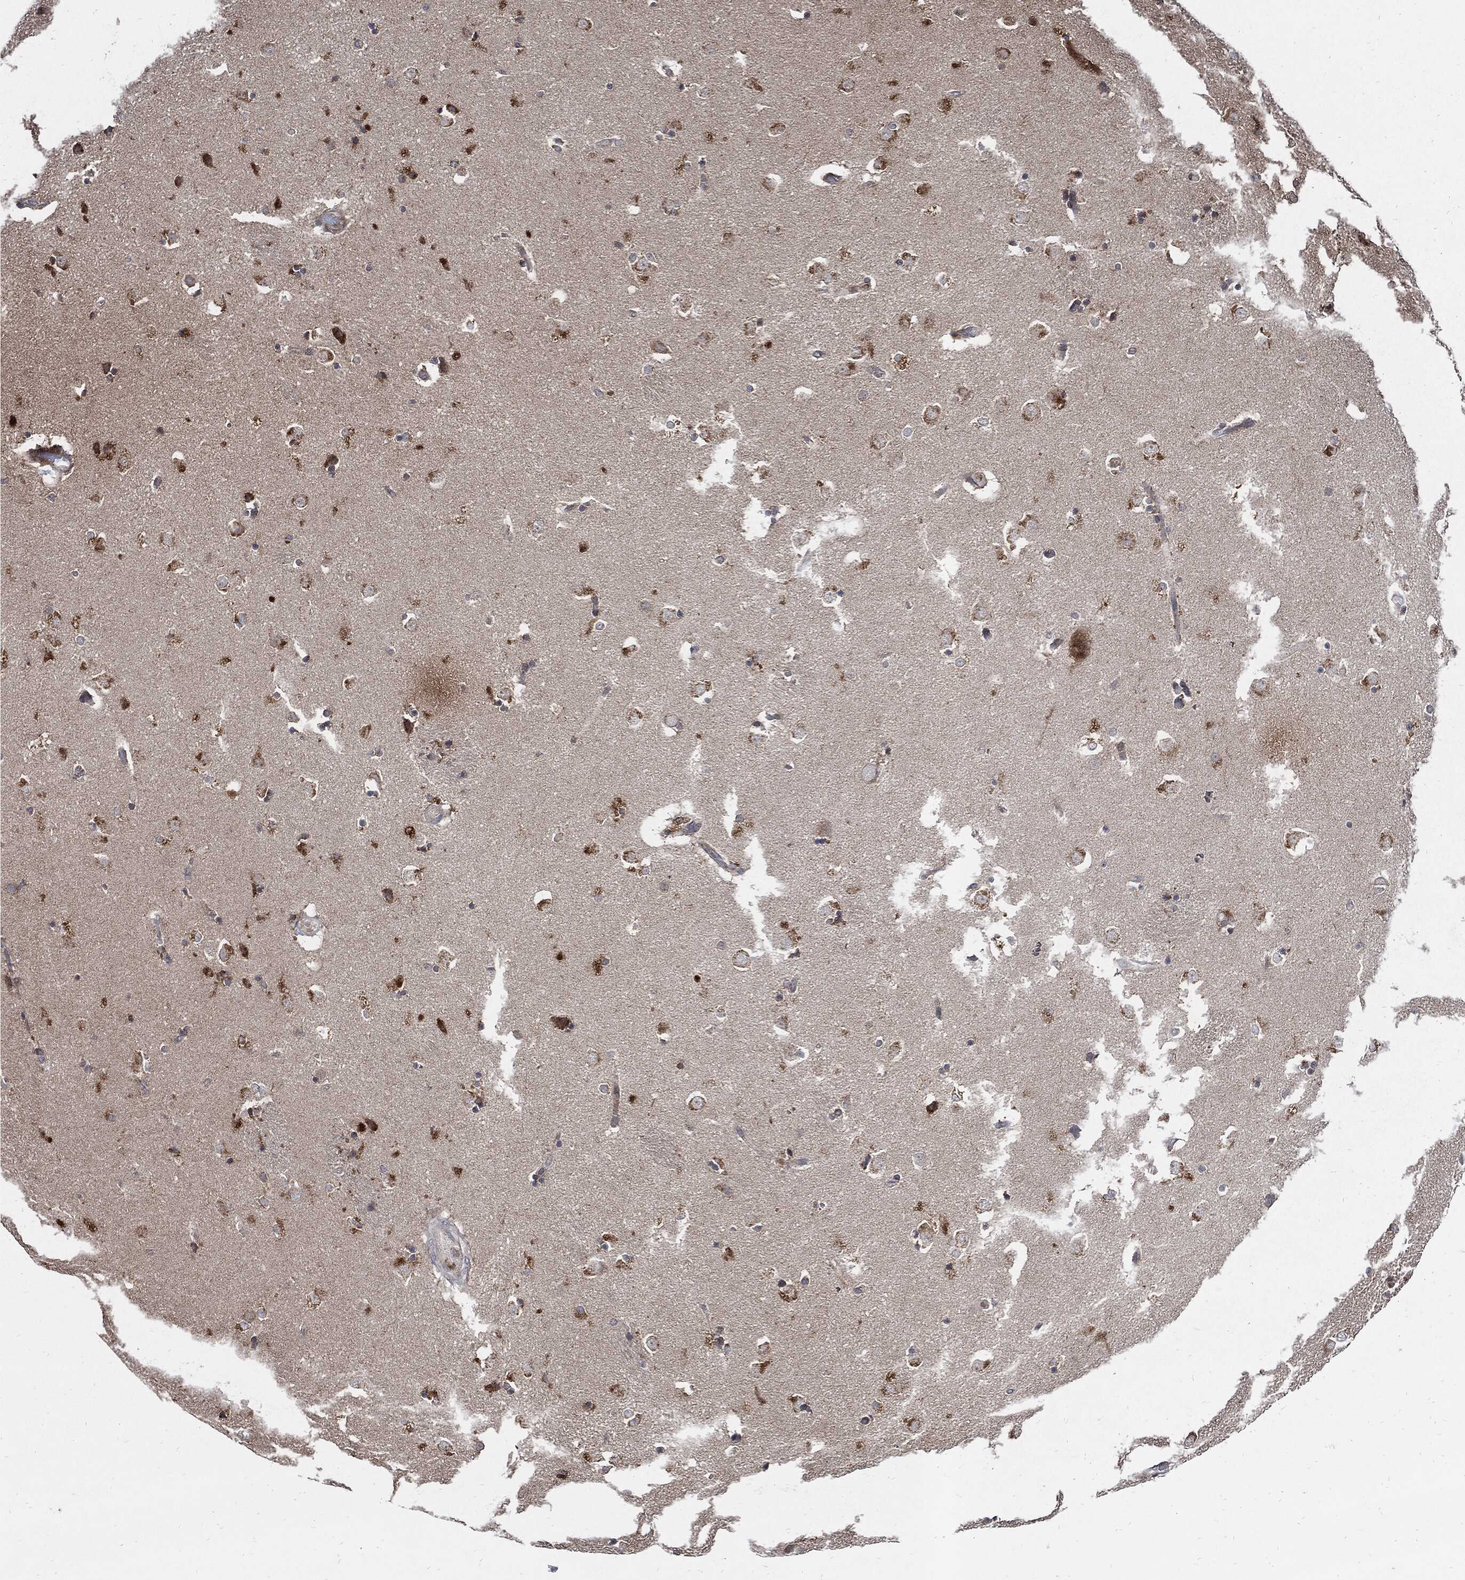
{"staining": {"intensity": "negative", "quantity": "none", "location": "none"}, "tissue": "caudate", "cell_type": "Glial cells", "image_type": "normal", "snomed": [{"axis": "morphology", "description": "Normal tissue, NOS"}, {"axis": "topography", "description": "Lateral ventricle wall"}], "caption": "DAB immunohistochemical staining of benign human caudate reveals no significant expression in glial cells. The staining was performed using DAB to visualize the protein expression in brown, while the nuclei were stained in blue with hematoxylin (Magnification: 20x).", "gene": "SLC31A2", "patient": {"sex": "male", "age": 51}}